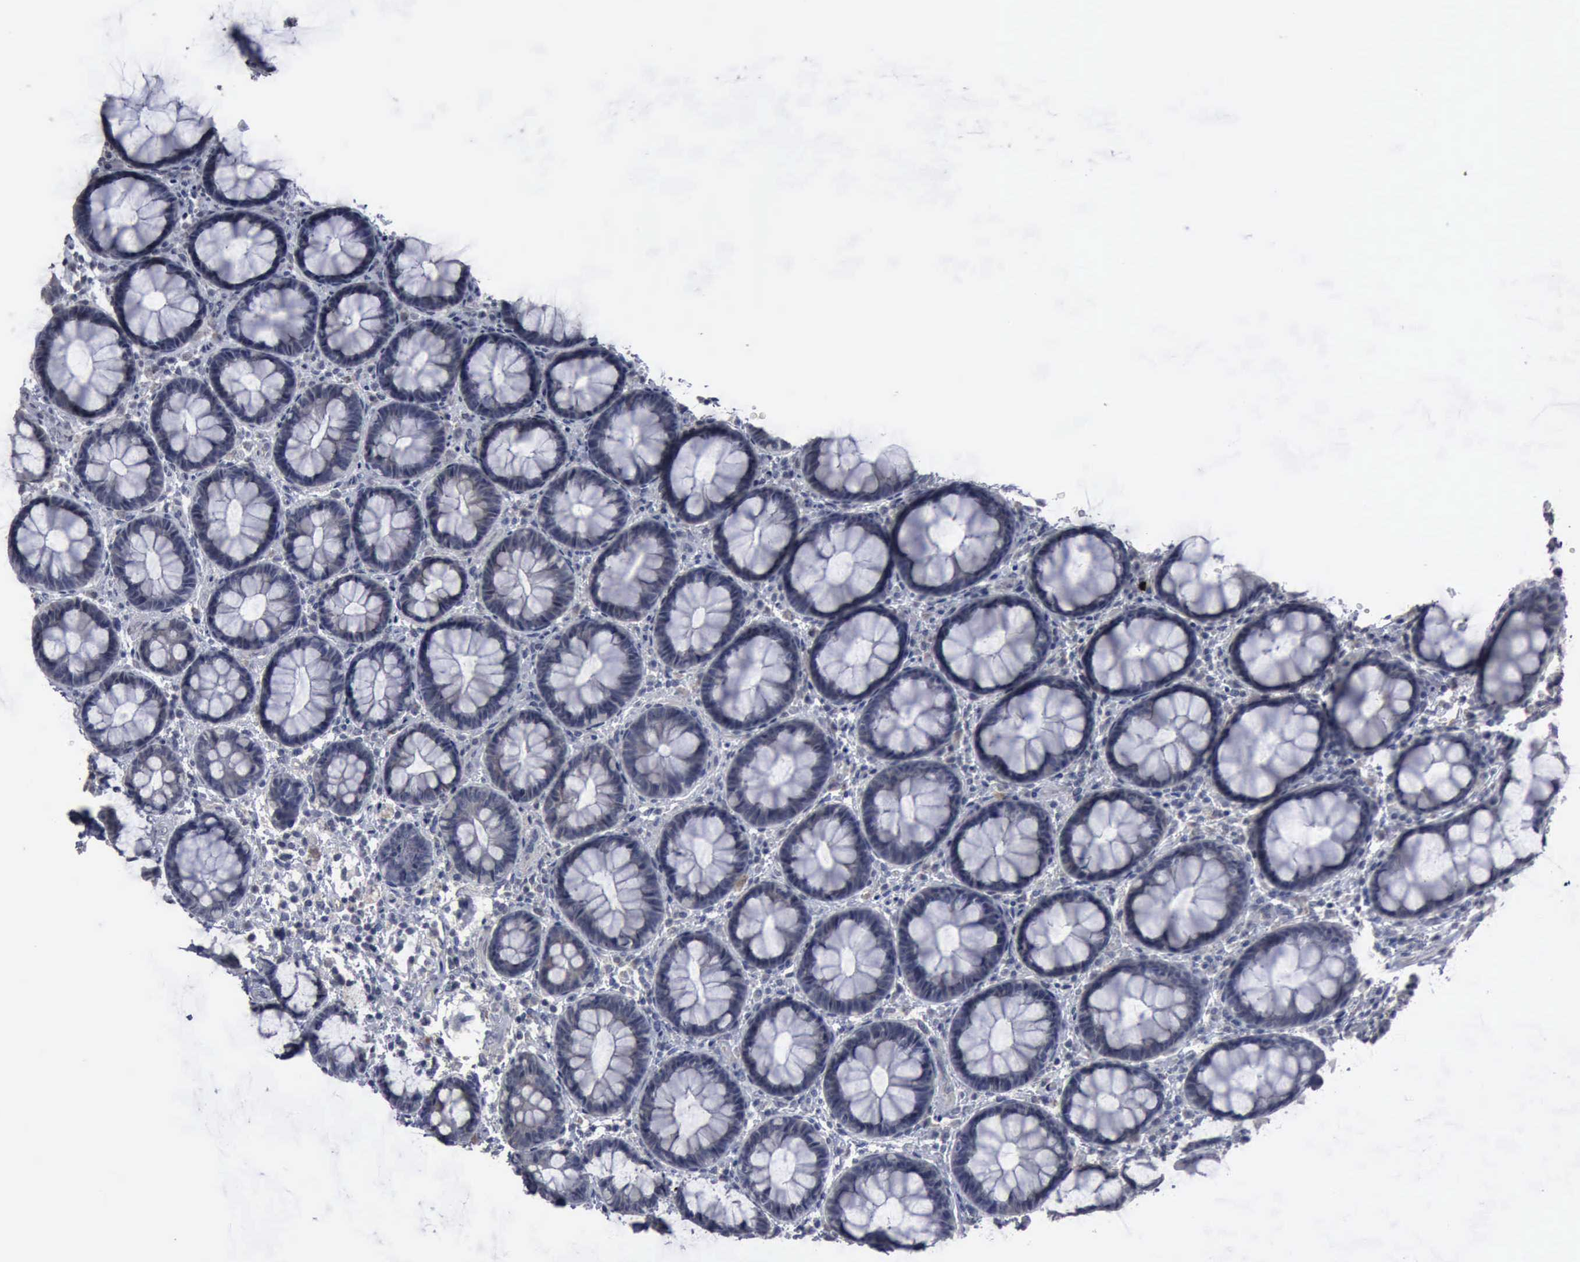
{"staining": {"intensity": "weak", "quantity": "<25%", "location": "cytoplasmic/membranous"}, "tissue": "rectum", "cell_type": "Glandular cells", "image_type": "normal", "snomed": [{"axis": "morphology", "description": "Normal tissue, NOS"}, {"axis": "topography", "description": "Rectum"}], "caption": "Protein analysis of unremarkable rectum reveals no significant staining in glandular cells.", "gene": "MYO18B", "patient": {"sex": "male", "age": 92}}